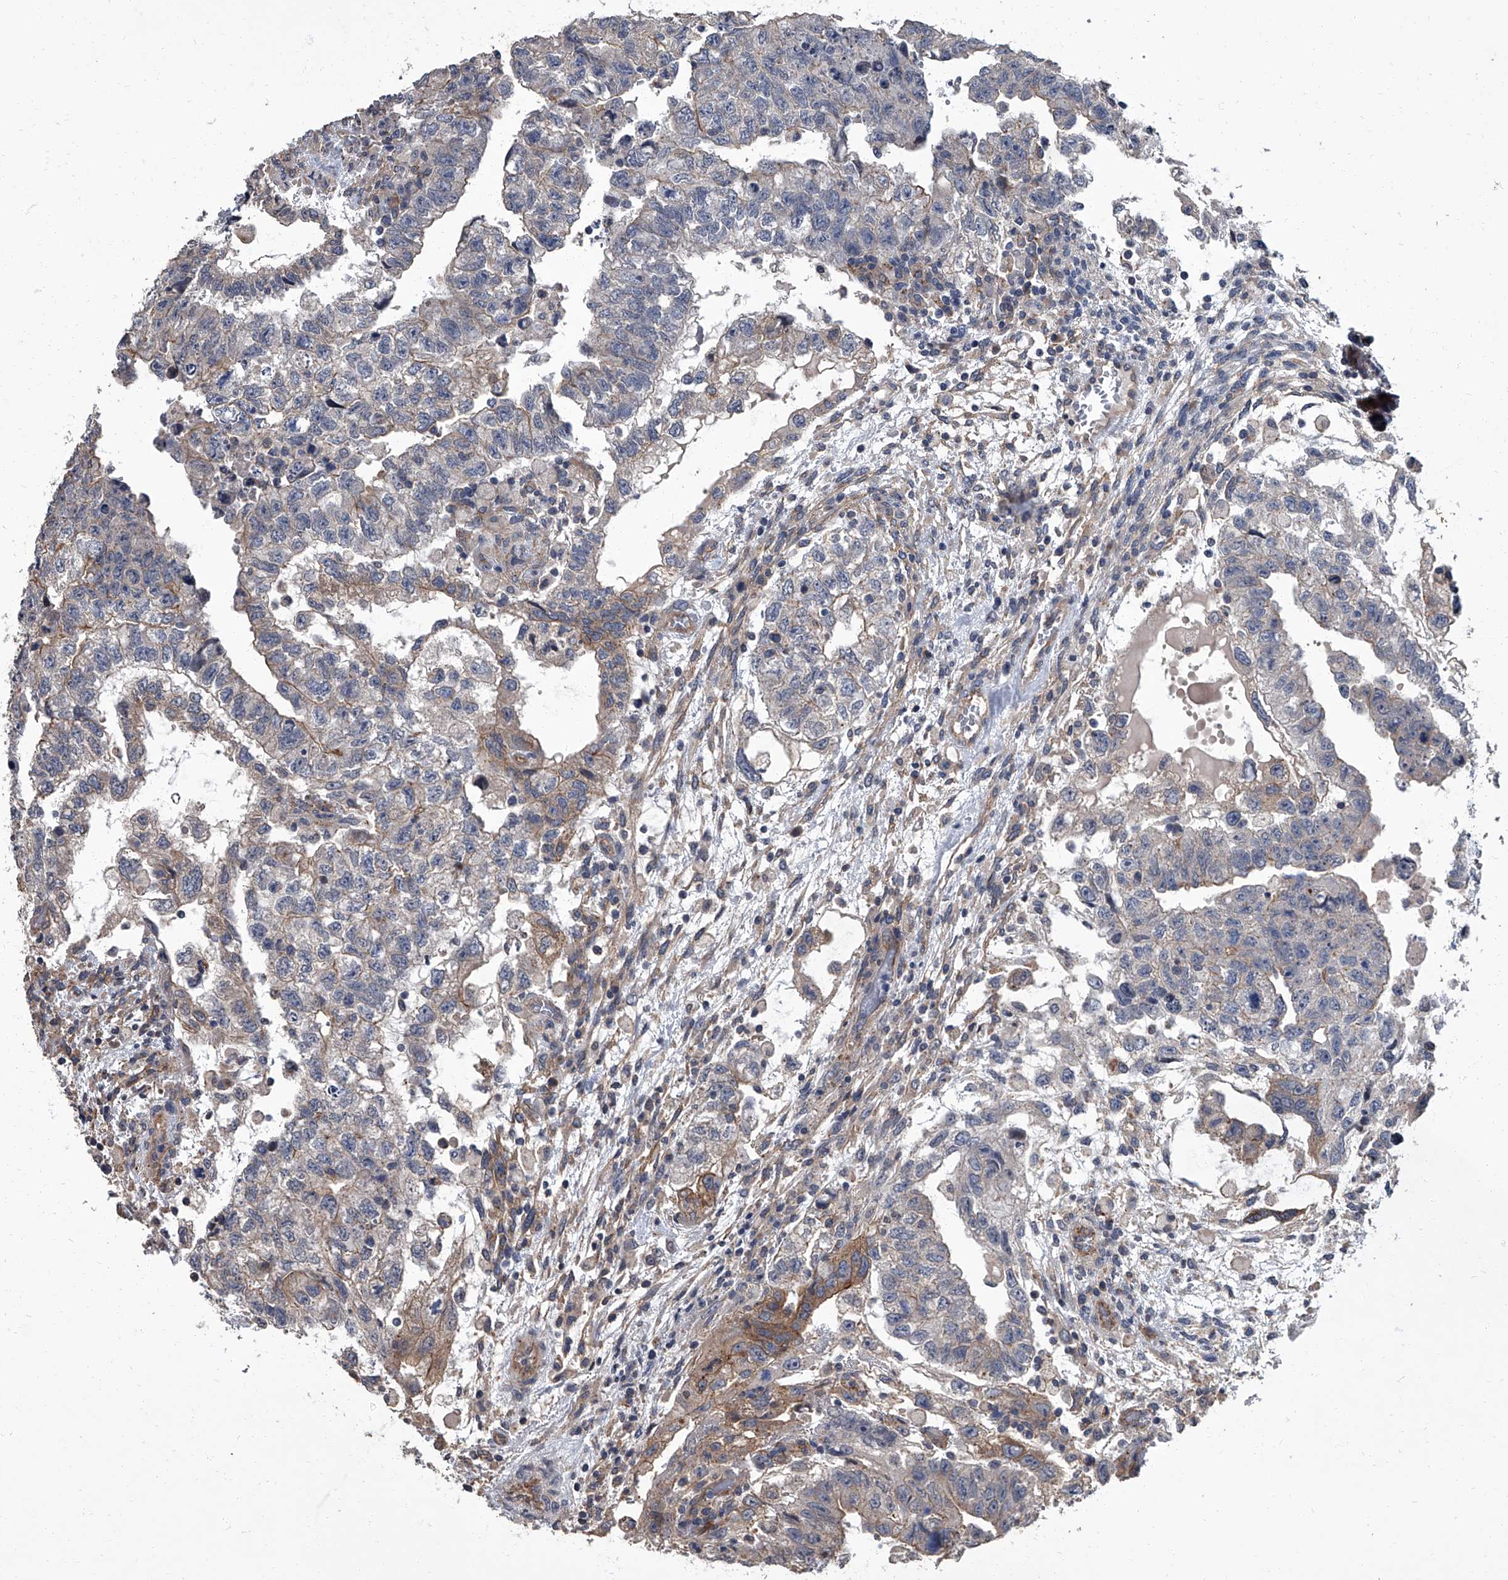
{"staining": {"intensity": "moderate", "quantity": "<25%", "location": "cytoplasmic/membranous"}, "tissue": "testis cancer", "cell_type": "Tumor cells", "image_type": "cancer", "snomed": [{"axis": "morphology", "description": "Carcinoma, Embryonal, NOS"}, {"axis": "topography", "description": "Testis"}], "caption": "IHC image of neoplastic tissue: human testis embryonal carcinoma stained using immunohistochemistry exhibits low levels of moderate protein expression localized specifically in the cytoplasmic/membranous of tumor cells, appearing as a cytoplasmic/membranous brown color.", "gene": "SIRT4", "patient": {"sex": "male", "age": 36}}